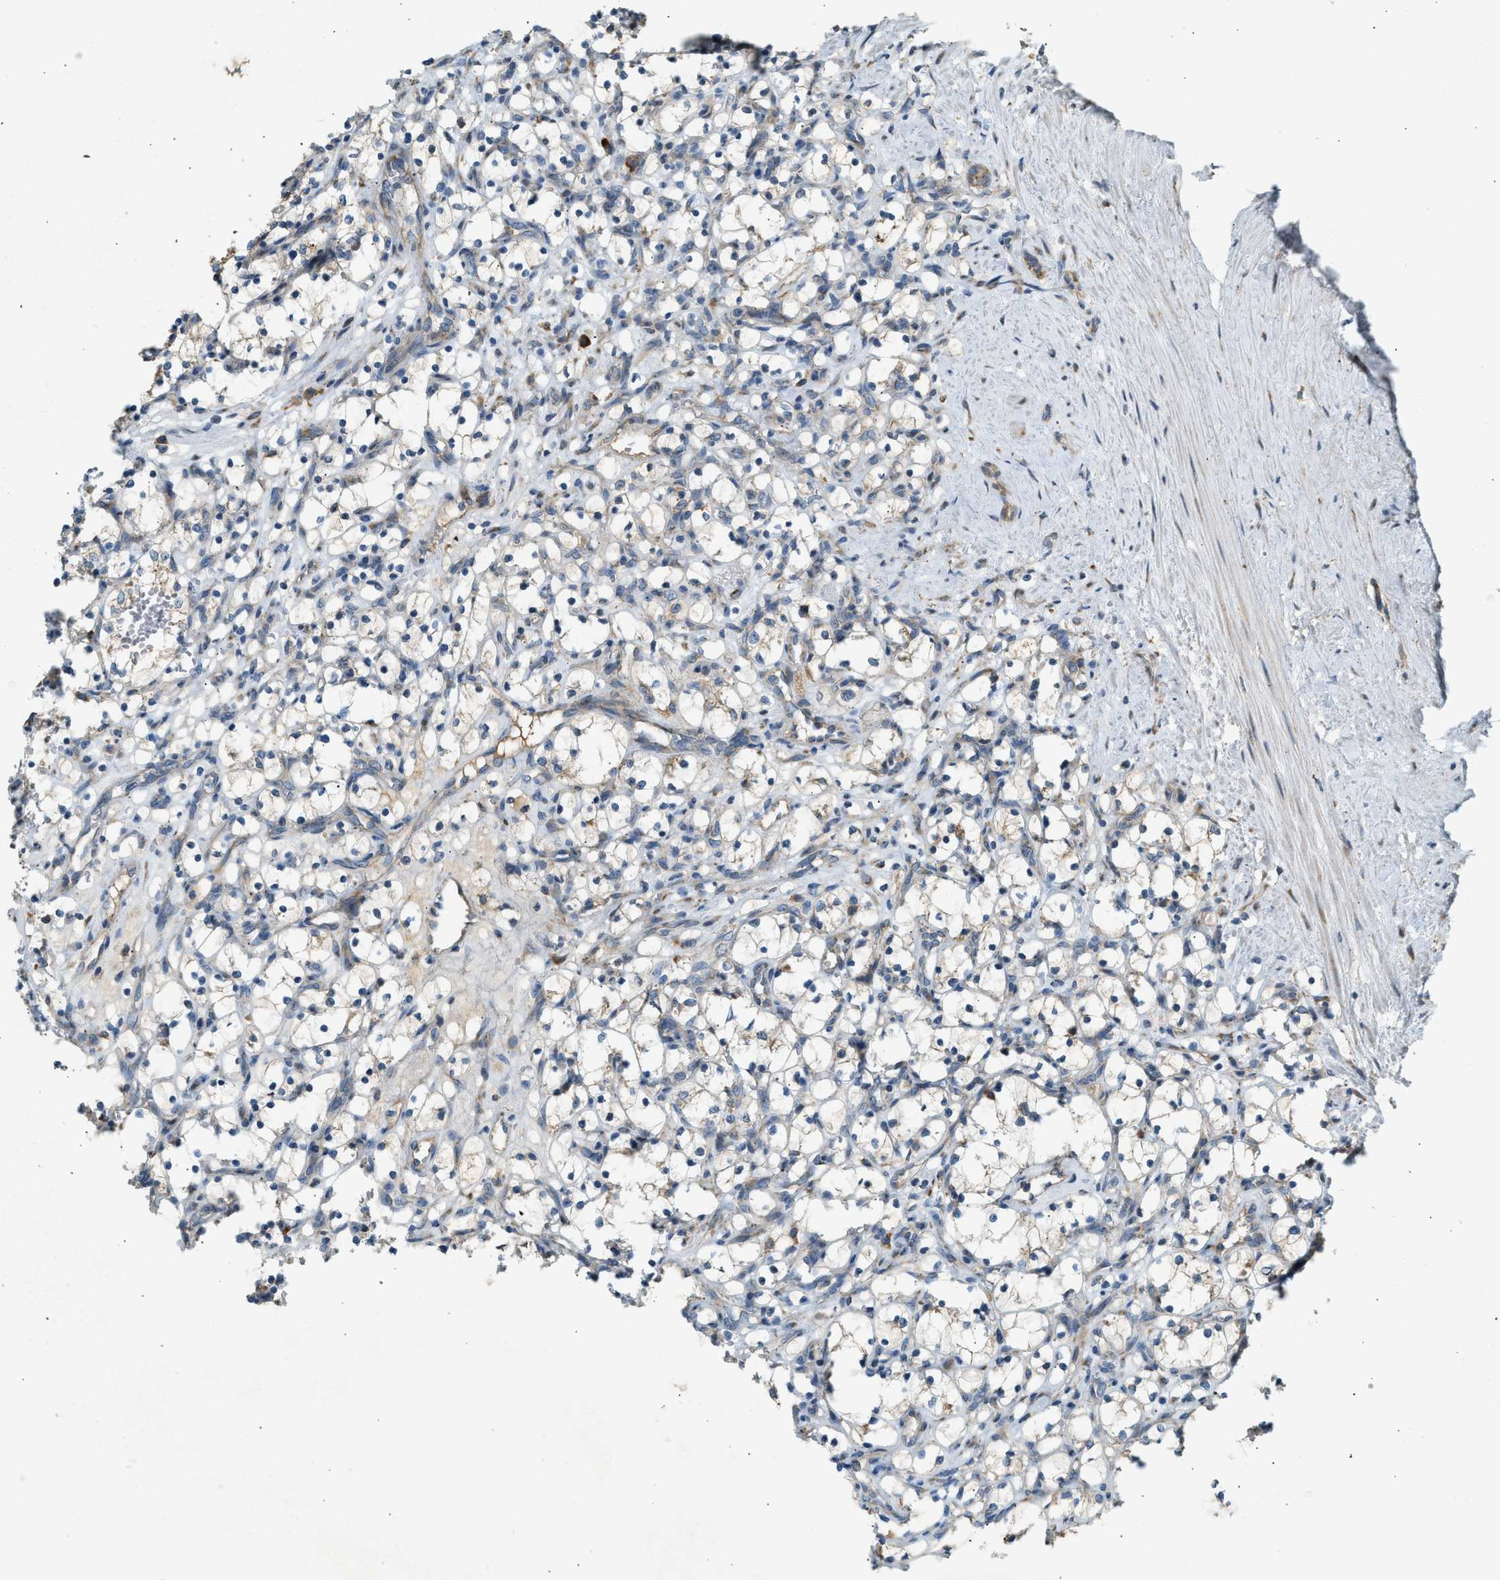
{"staining": {"intensity": "negative", "quantity": "none", "location": "none"}, "tissue": "renal cancer", "cell_type": "Tumor cells", "image_type": "cancer", "snomed": [{"axis": "morphology", "description": "Adenocarcinoma, NOS"}, {"axis": "topography", "description": "Kidney"}], "caption": "The photomicrograph displays no staining of tumor cells in renal cancer (adenocarcinoma).", "gene": "CTSB", "patient": {"sex": "female", "age": 69}}